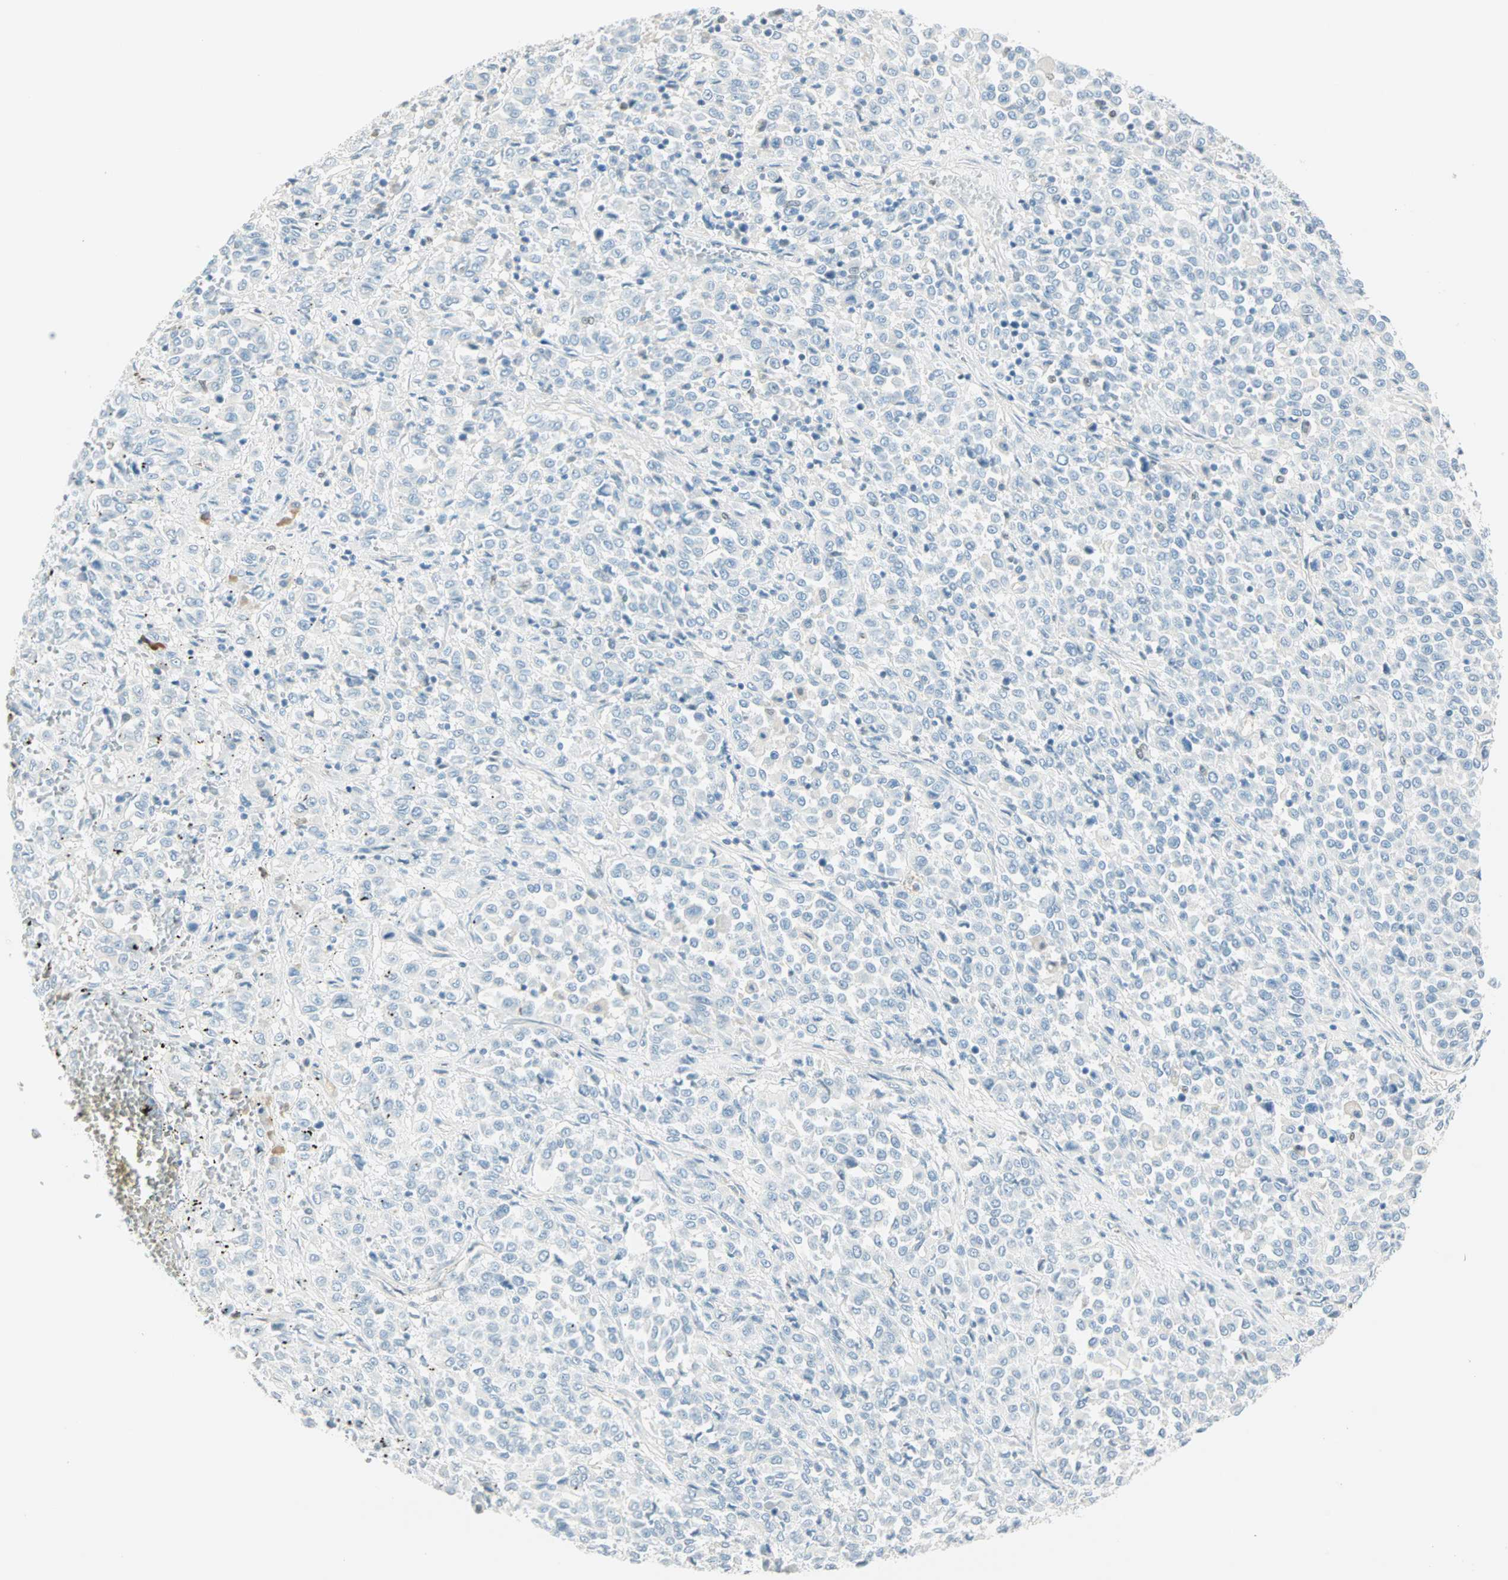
{"staining": {"intensity": "negative", "quantity": "none", "location": "none"}, "tissue": "melanoma", "cell_type": "Tumor cells", "image_type": "cancer", "snomed": [{"axis": "morphology", "description": "Malignant melanoma, Metastatic site"}, {"axis": "topography", "description": "Pancreas"}], "caption": "Malignant melanoma (metastatic site) was stained to show a protein in brown. There is no significant positivity in tumor cells. Nuclei are stained in blue.", "gene": "MLLT10", "patient": {"sex": "female", "age": 30}}